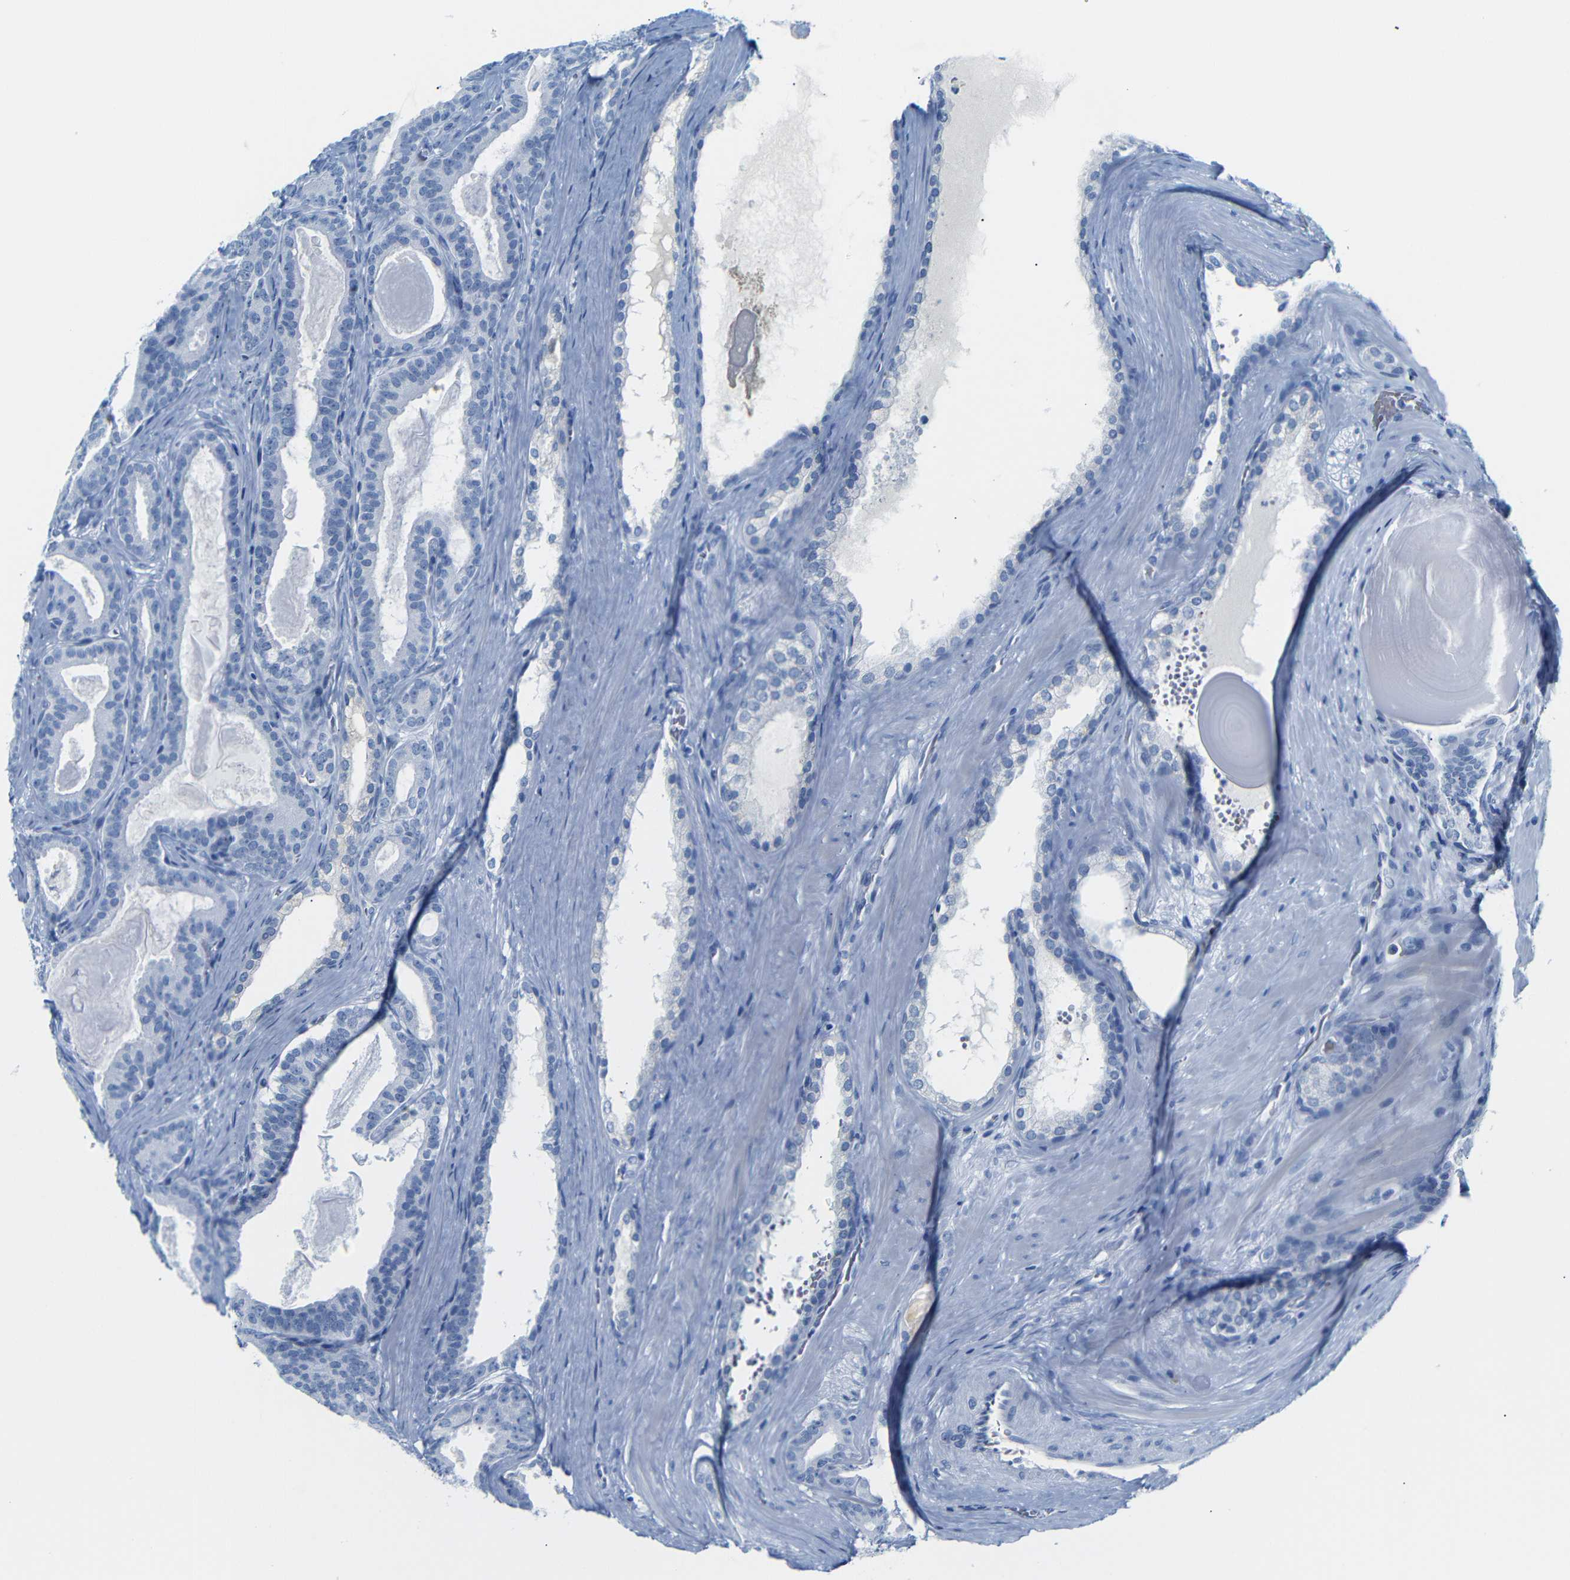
{"staining": {"intensity": "negative", "quantity": "none", "location": "none"}, "tissue": "prostate cancer", "cell_type": "Tumor cells", "image_type": "cancer", "snomed": [{"axis": "morphology", "description": "Adenocarcinoma, High grade"}, {"axis": "topography", "description": "Prostate"}], "caption": "Immunohistochemical staining of human prostate adenocarcinoma (high-grade) displays no significant expression in tumor cells. (Immunohistochemistry (ihc), brightfield microscopy, high magnification).", "gene": "ERVMER34-1", "patient": {"sex": "male", "age": 60}}